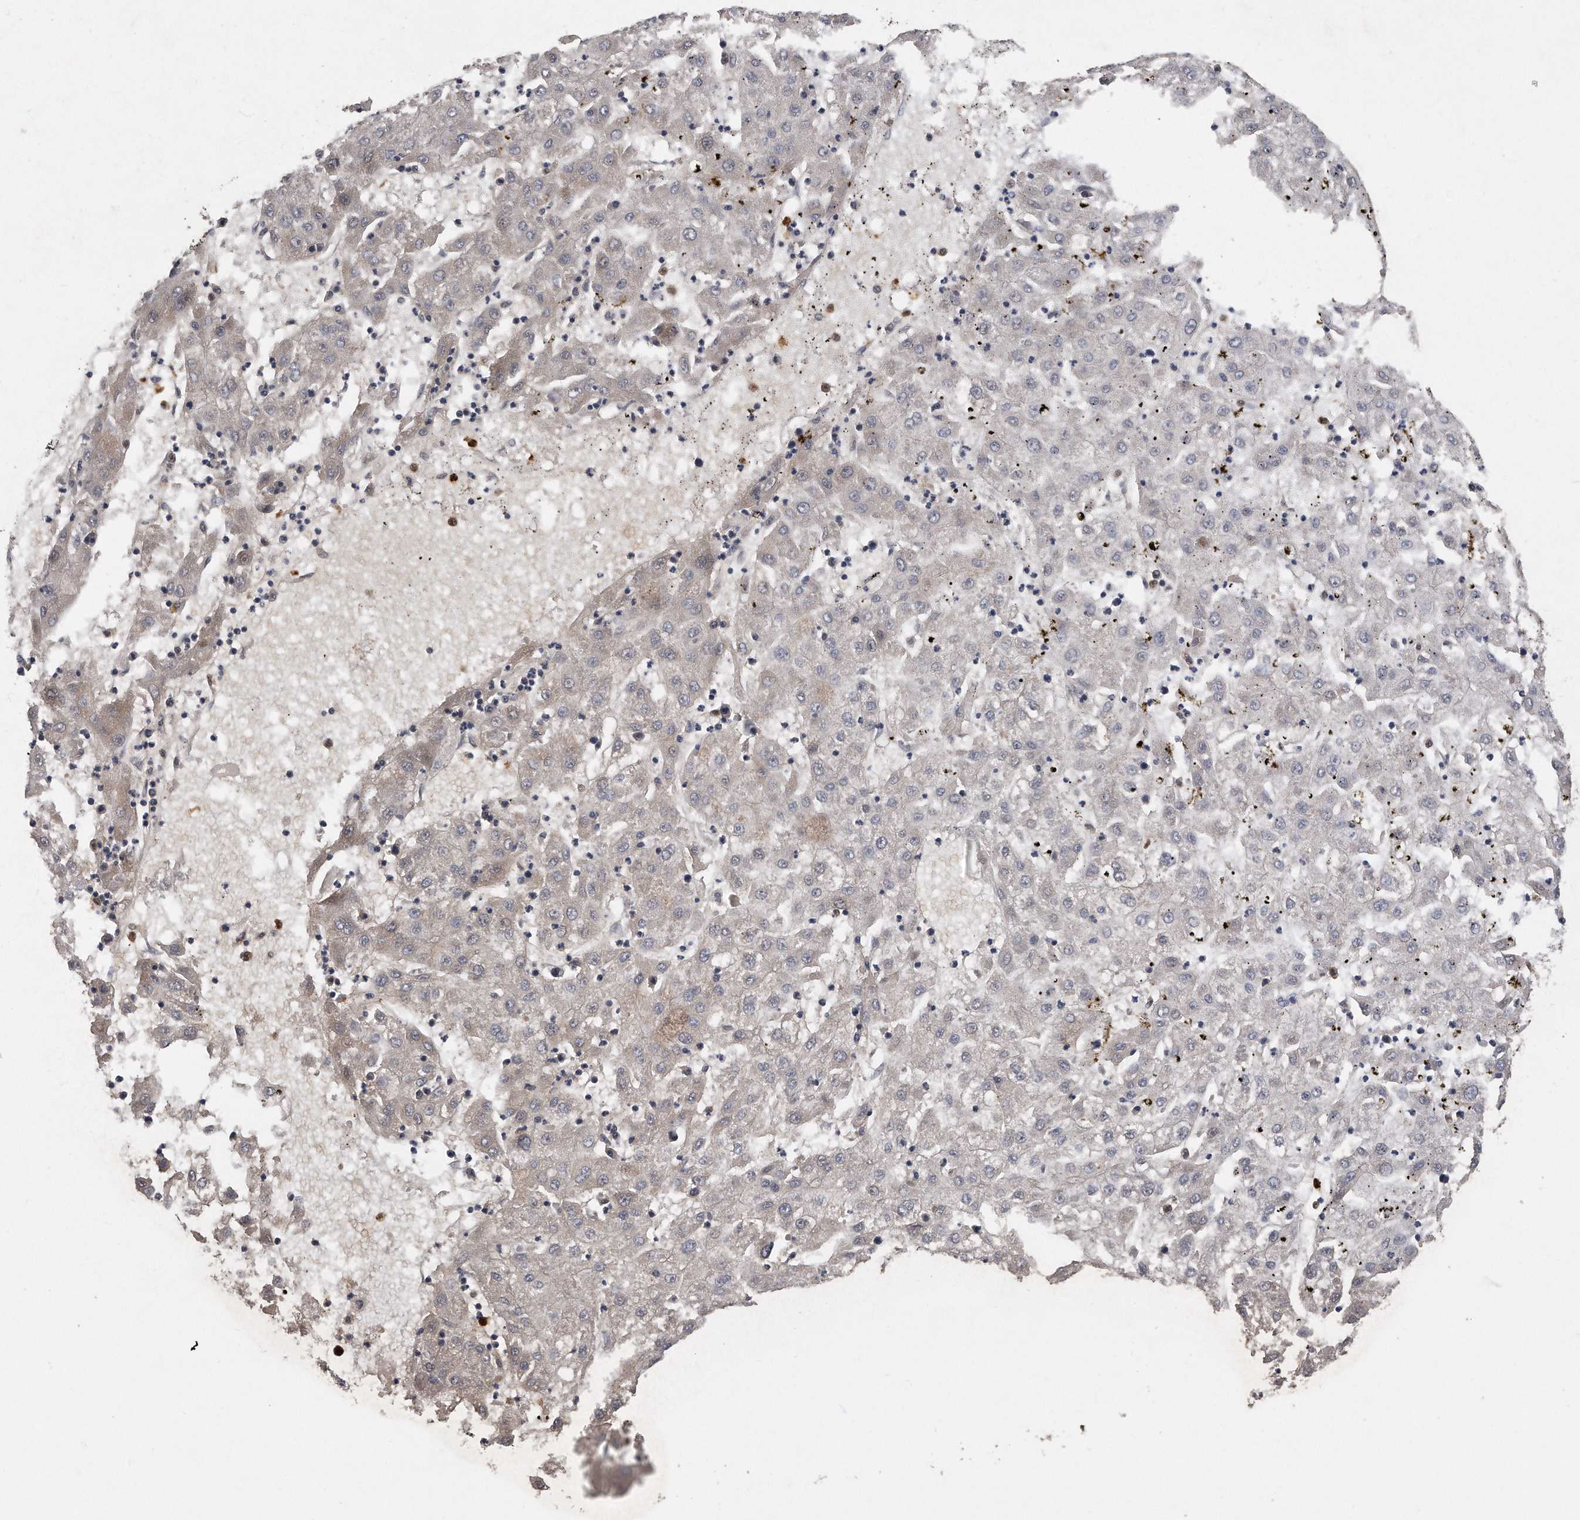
{"staining": {"intensity": "negative", "quantity": "none", "location": "none"}, "tissue": "liver cancer", "cell_type": "Tumor cells", "image_type": "cancer", "snomed": [{"axis": "morphology", "description": "Carcinoma, Hepatocellular, NOS"}, {"axis": "topography", "description": "Liver"}], "caption": "A high-resolution histopathology image shows immunohistochemistry (IHC) staining of hepatocellular carcinoma (liver), which demonstrates no significant staining in tumor cells.", "gene": "PELO", "patient": {"sex": "male", "age": 72}}